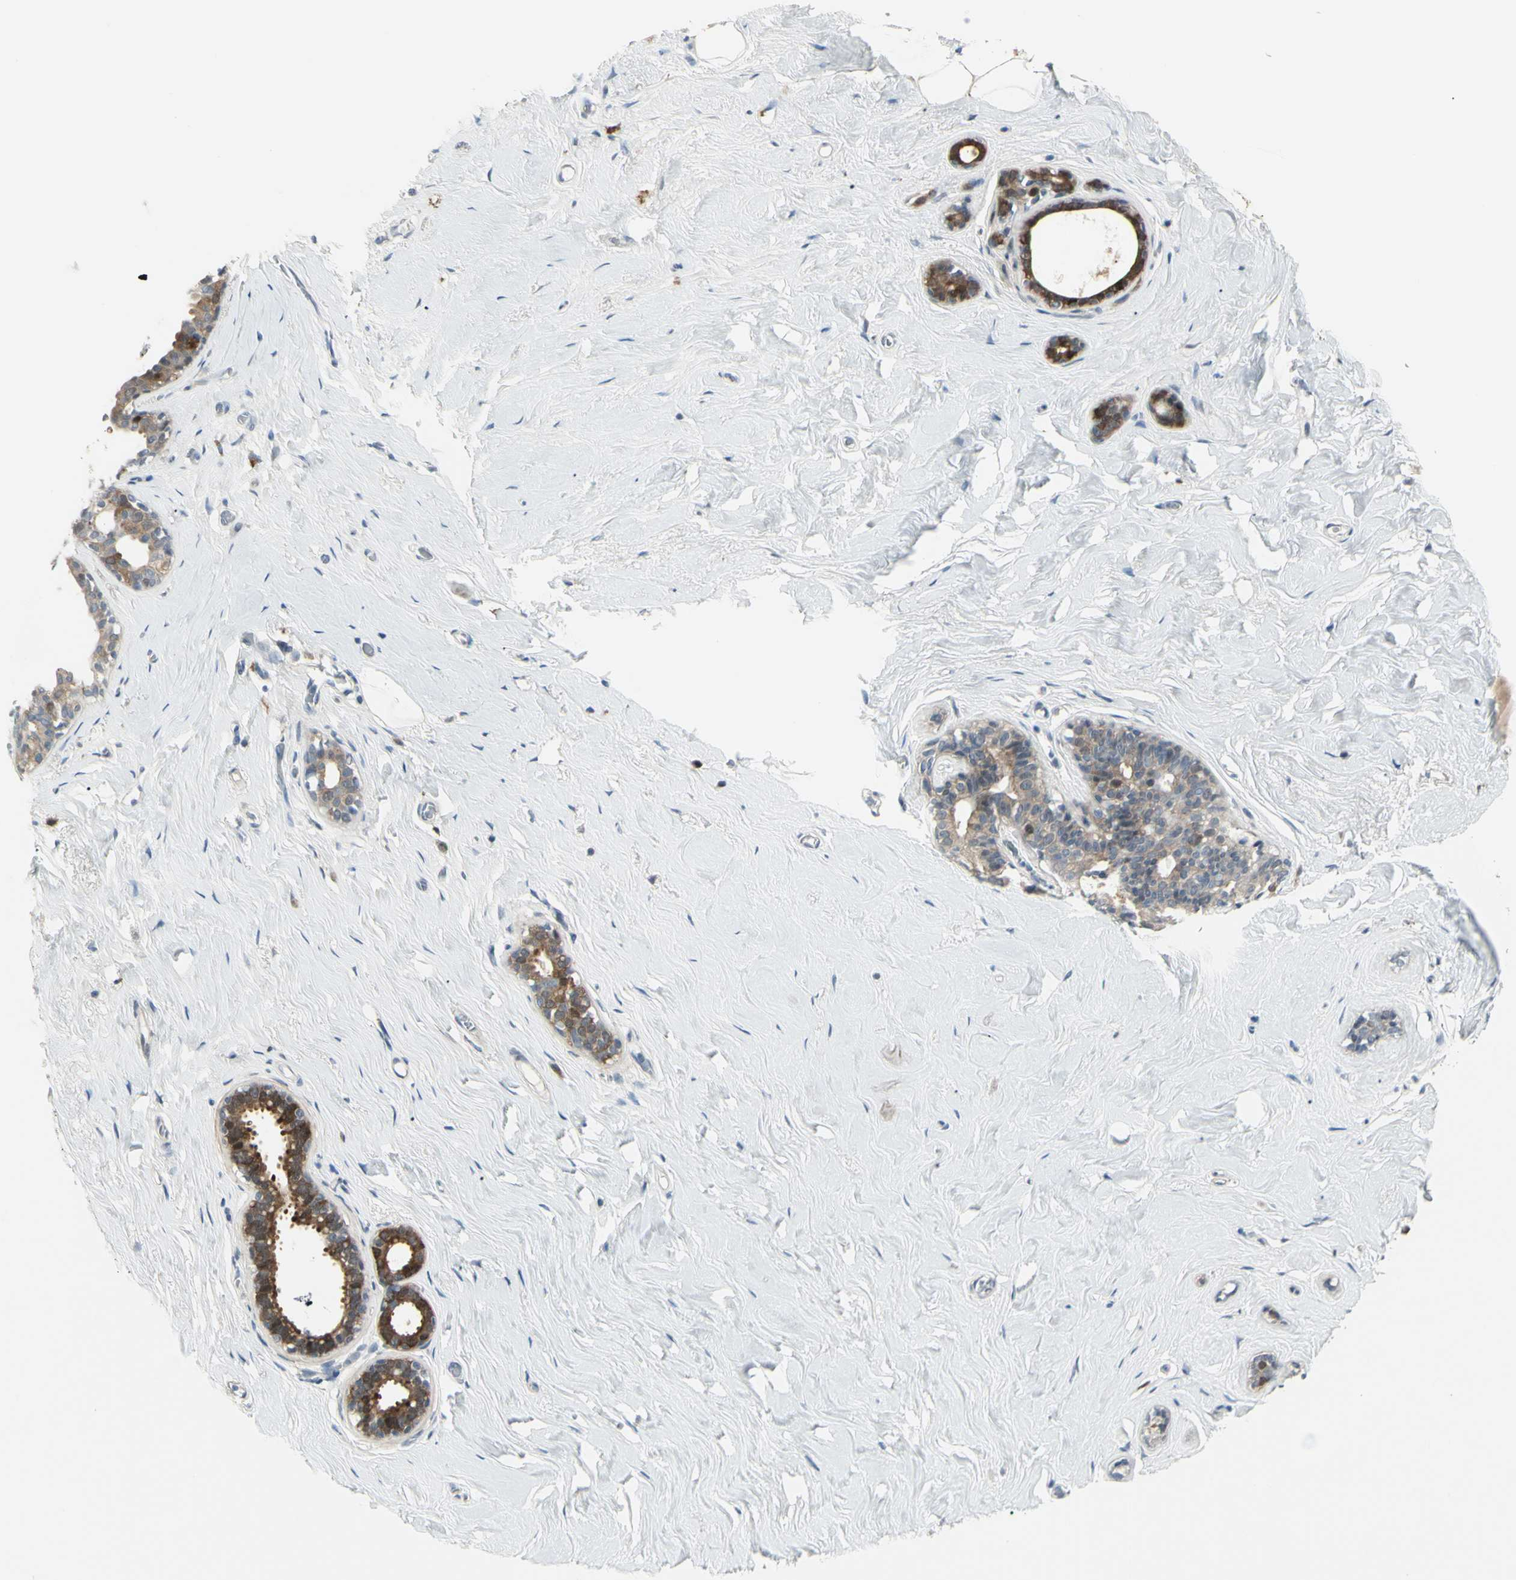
{"staining": {"intensity": "negative", "quantity": "none", "location": "none"}, "tissue": "breast", "cell_type": "Adipocytes", "image_type": "normal", "snomed": [{"axis": "morphology", "description": "Normal tissue, NOS"}, {"axis": "topography", "description": "Breast"}], "caption": "IHC image of normal breast: breast stained with DAB shows no significant protein expression in adipocytes.", "gene": "ETNK1", "patient": {"sex": "female", "age": 75}}